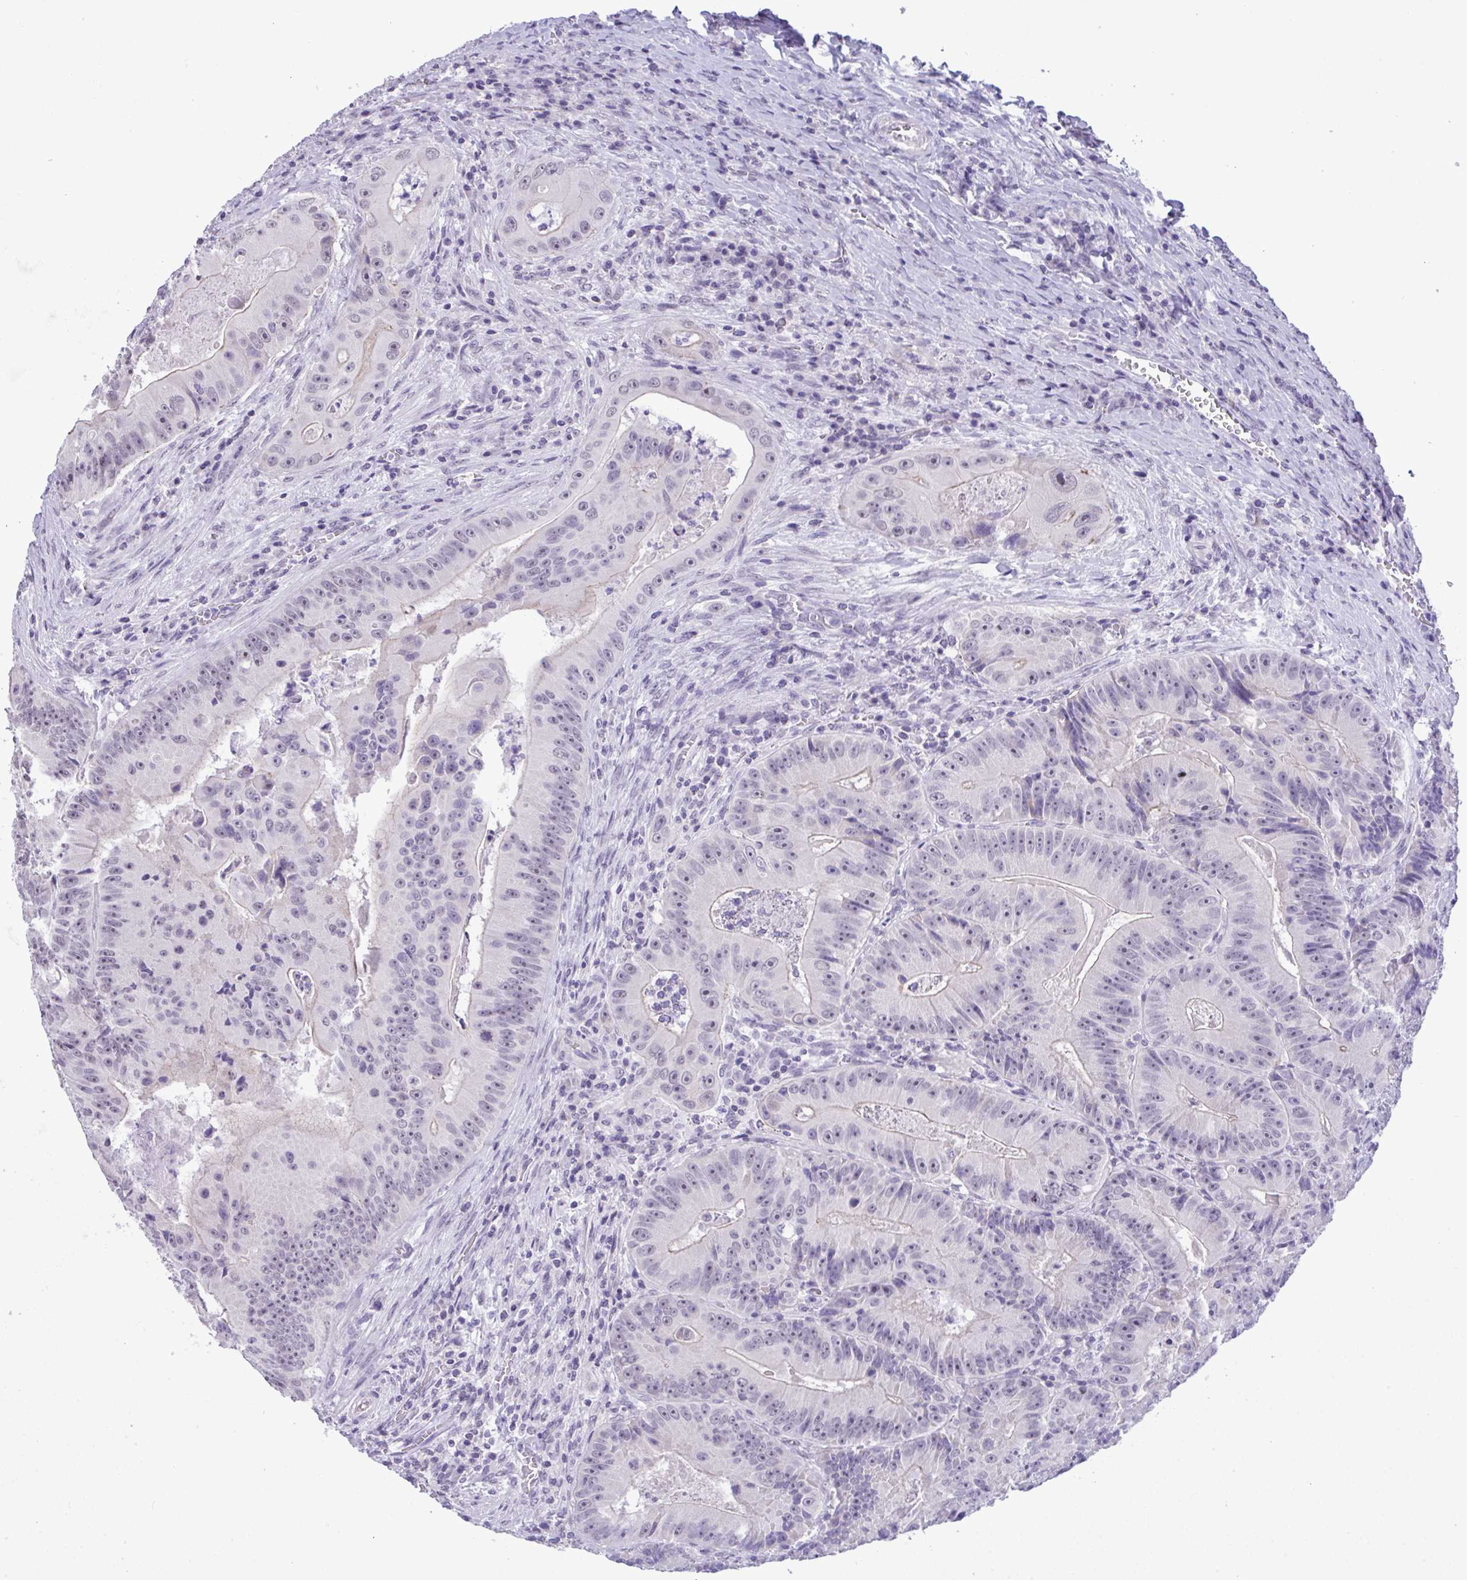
{"staining": {"intensity": "negative", "quantity": "none", "location": "none"}, "tissue": "colorectal cancer", "cell_type": "Tumor cells", "image_type": "cancer", "snomed": [{"axis": "morphology", "description": "Adenocarcinoma, NOS"}, {"axis": "topography", "description": "Colon"}], "caption": "Tumor cells are negative for brown protein staining in colorectal adenocarcinoma. (IHC, brightfield microscopy, high magnification).", "gene": "YBX2", "patient": {"sex": "female", "age": 86}}